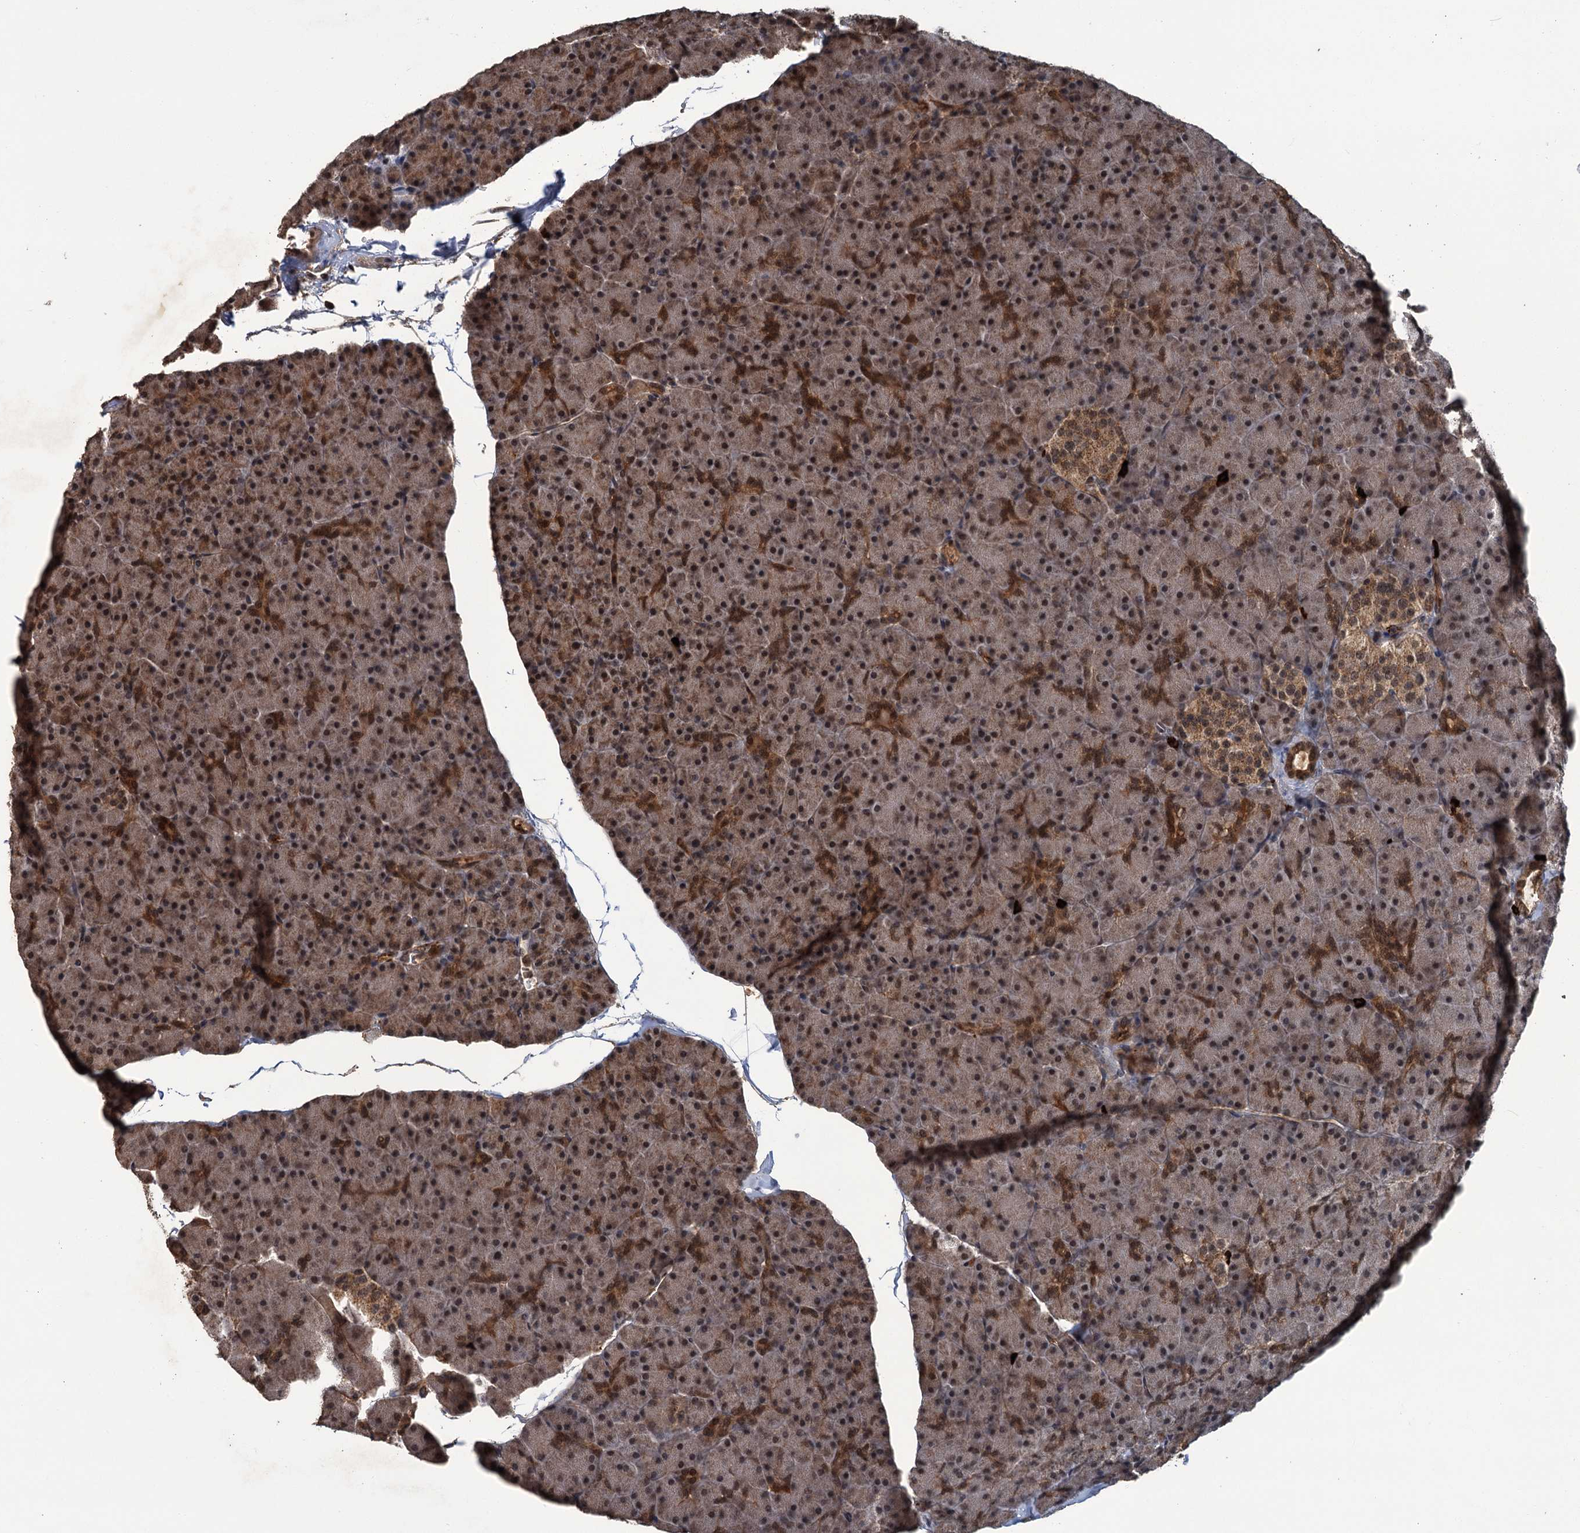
{"staining": {"intensity": "strong", "quantity": ">75%", "location": "cytoplasmic/membranous,nuclear"}, "tissue": "pancreas", "cell_type": "Exocrine glandular cells", "image_type": "normal", "snomed": [{"axis": "morphology", "description": "Normal tissue, NOS"}, {"axis": "topography", "description": "Pancreas"}], "caption": "Immunohistochemistry image of unremarkable human pancreas stained for a protein (brown), which demonstrates high levels of strong cytoplasmic/membranous,nuclear staining in approximately >75% of exocrine glandular cells.", "gene": "KANSL2", "patient": {"sex": "male", "age": 36}}